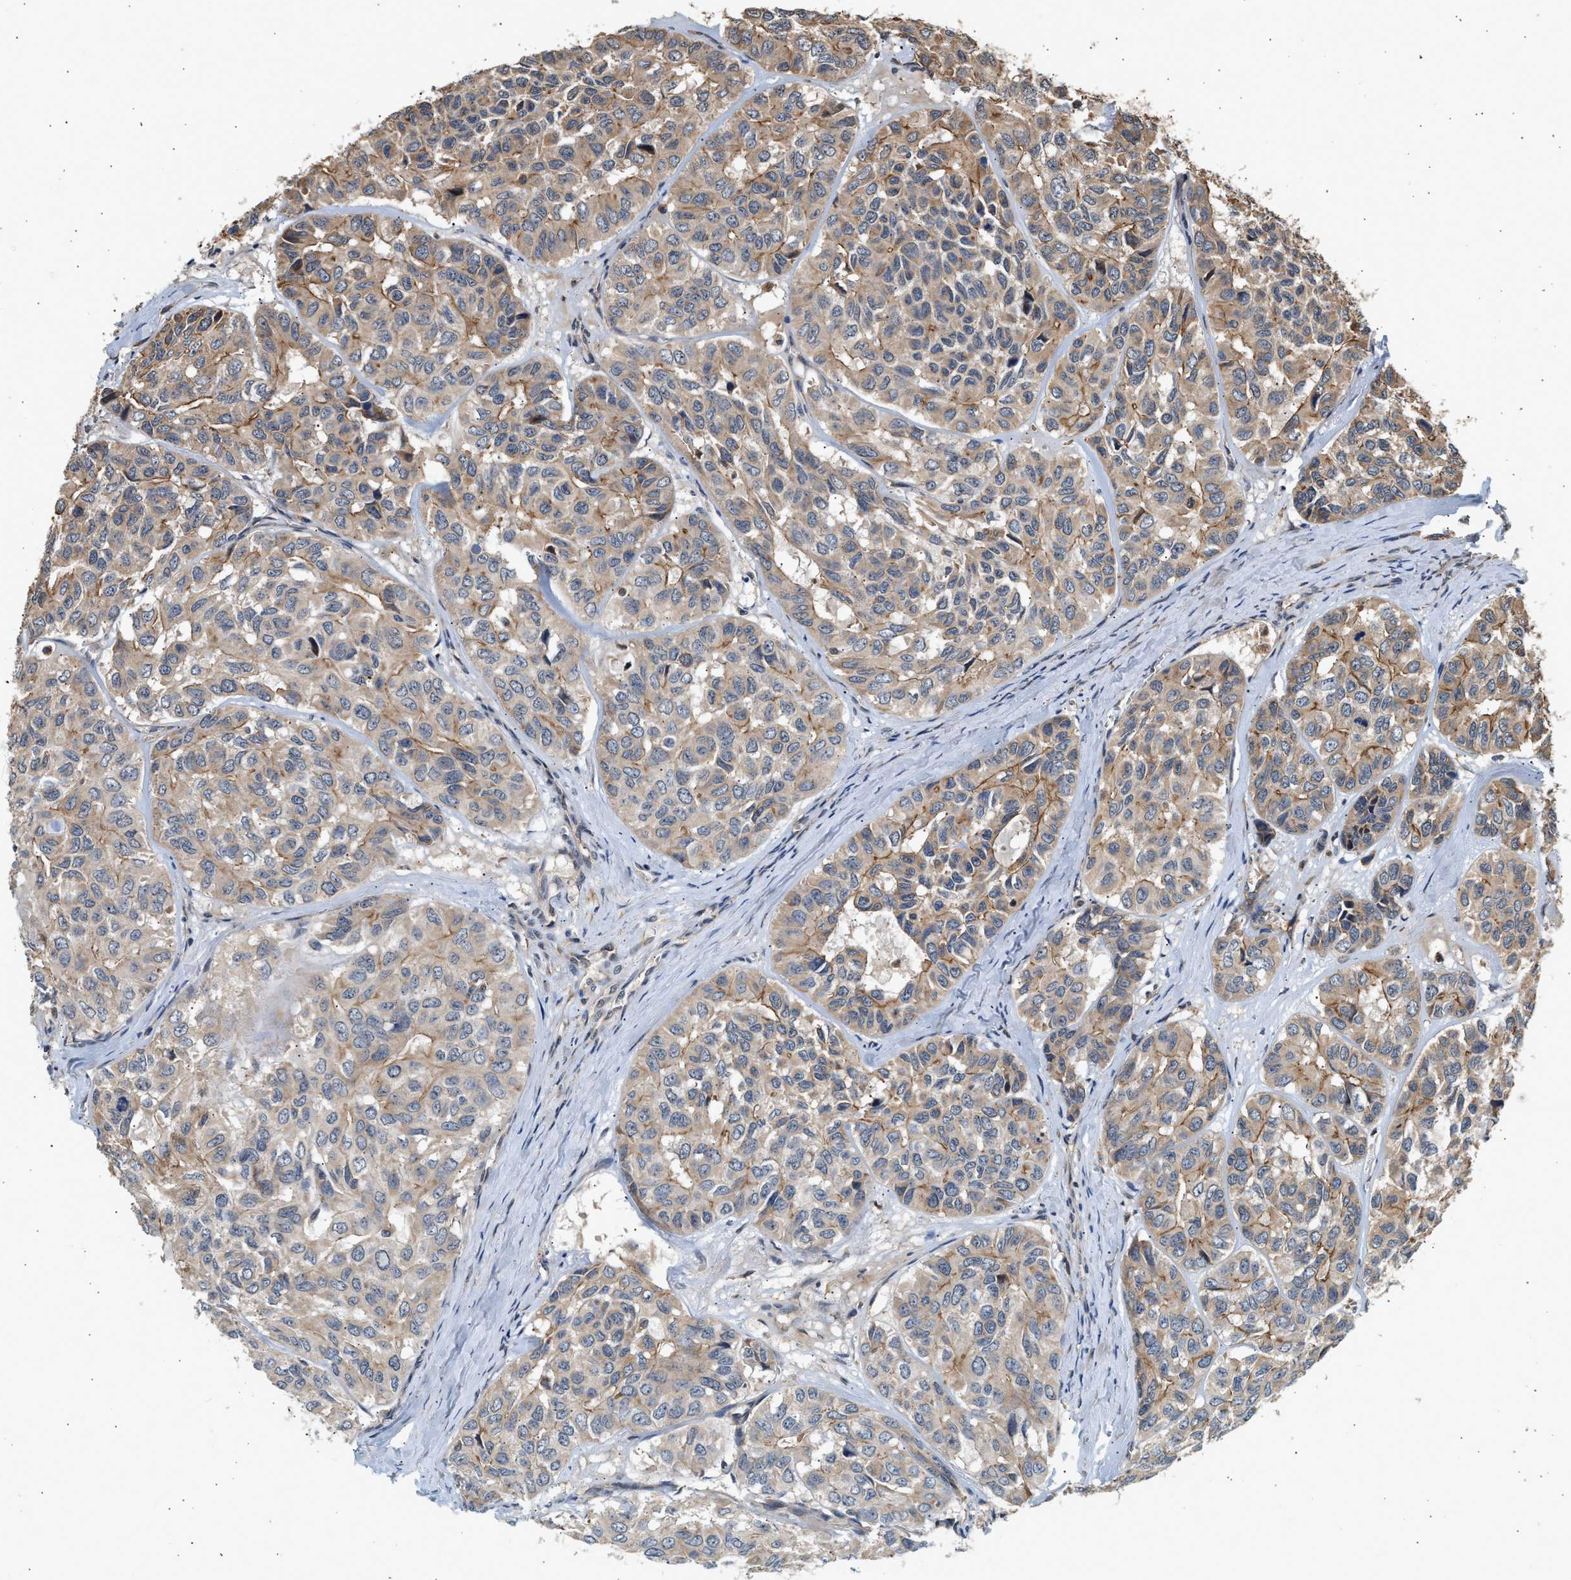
{"staining": {"intensity": "moderate", "quantity": ">75%", "location": "cytoplasmic/membranous"}, "tissue": "head and neck cancer", "cell_type": "Tumor cells", "image_type": "cancer", "snomed": [{"axis": "morphology", "description": "Adenocarcinoma, NOS"}, {"axis": "topography", "description": "Salivary gland, NOS"}, {"axis": "topography", "description": "Head-Neck"}], "caption": "The micrograph shows immunohistochemical staining of head and neck adenocarcinoma. There is moderate cytoplasmic/membranous staining is present in about >75% of tumor cells.", "gene": "DUSP14", "patient": {"sex": "female", "age": 76}}